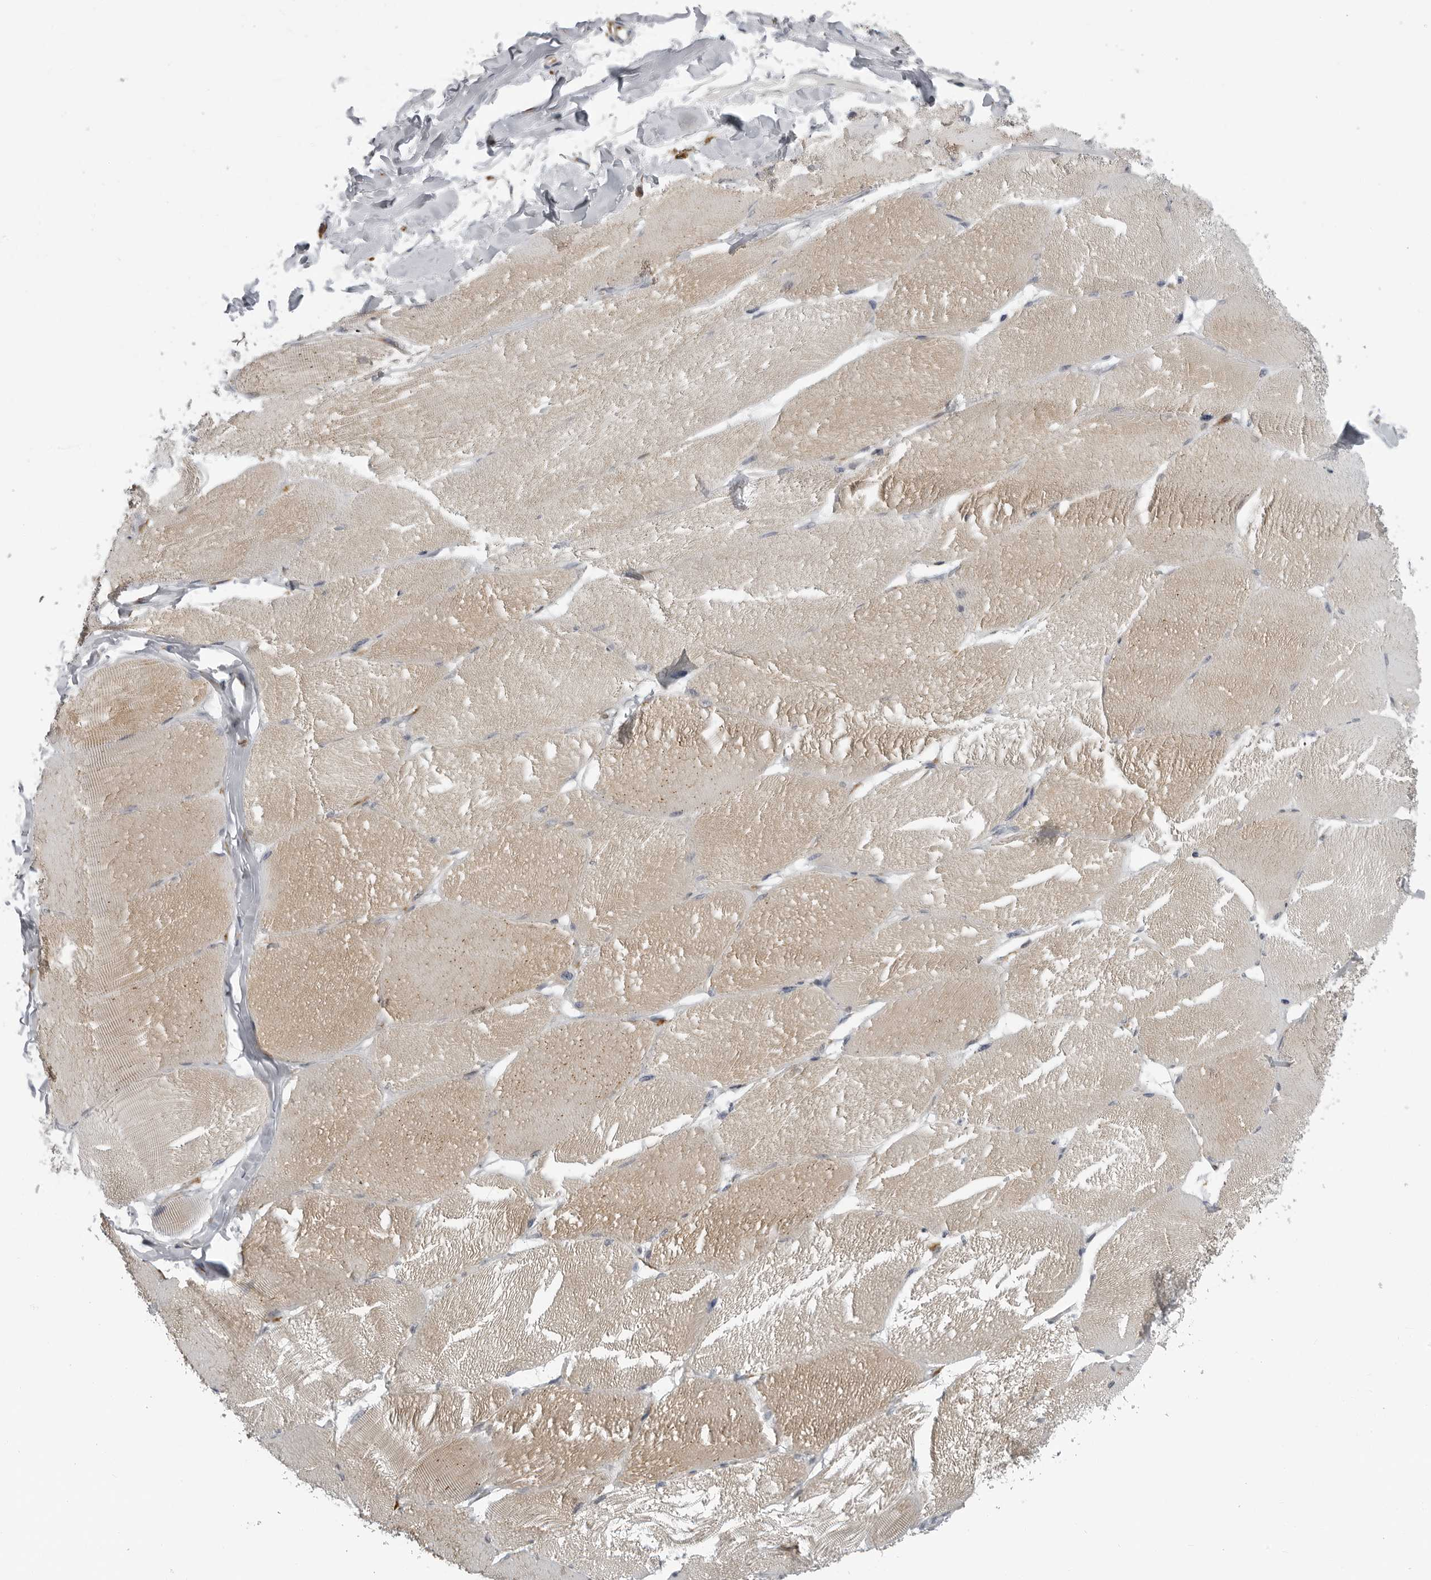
{"staining": {"intensity": "weak", "quantity": "<25%", "location": "cytoplasmic/membranous"}, "tissue": "skeletal muscle", "cell_type": "Myocytes", "image_type": "normal", "snomed": [{"axis": "morphology", "description": "Normal tissue, NOS"}, {"axis": "topography", "description": "Skin"}, {"axis": "topography", "description": "Skeletal muscle"}], "caption": "DAB immunohistochemical staining of benign human skeletal muscle exhibits no significant positivity in myocytes.", "gene": "ALPK2", "patient": {"sex": "male", "age": 83}}